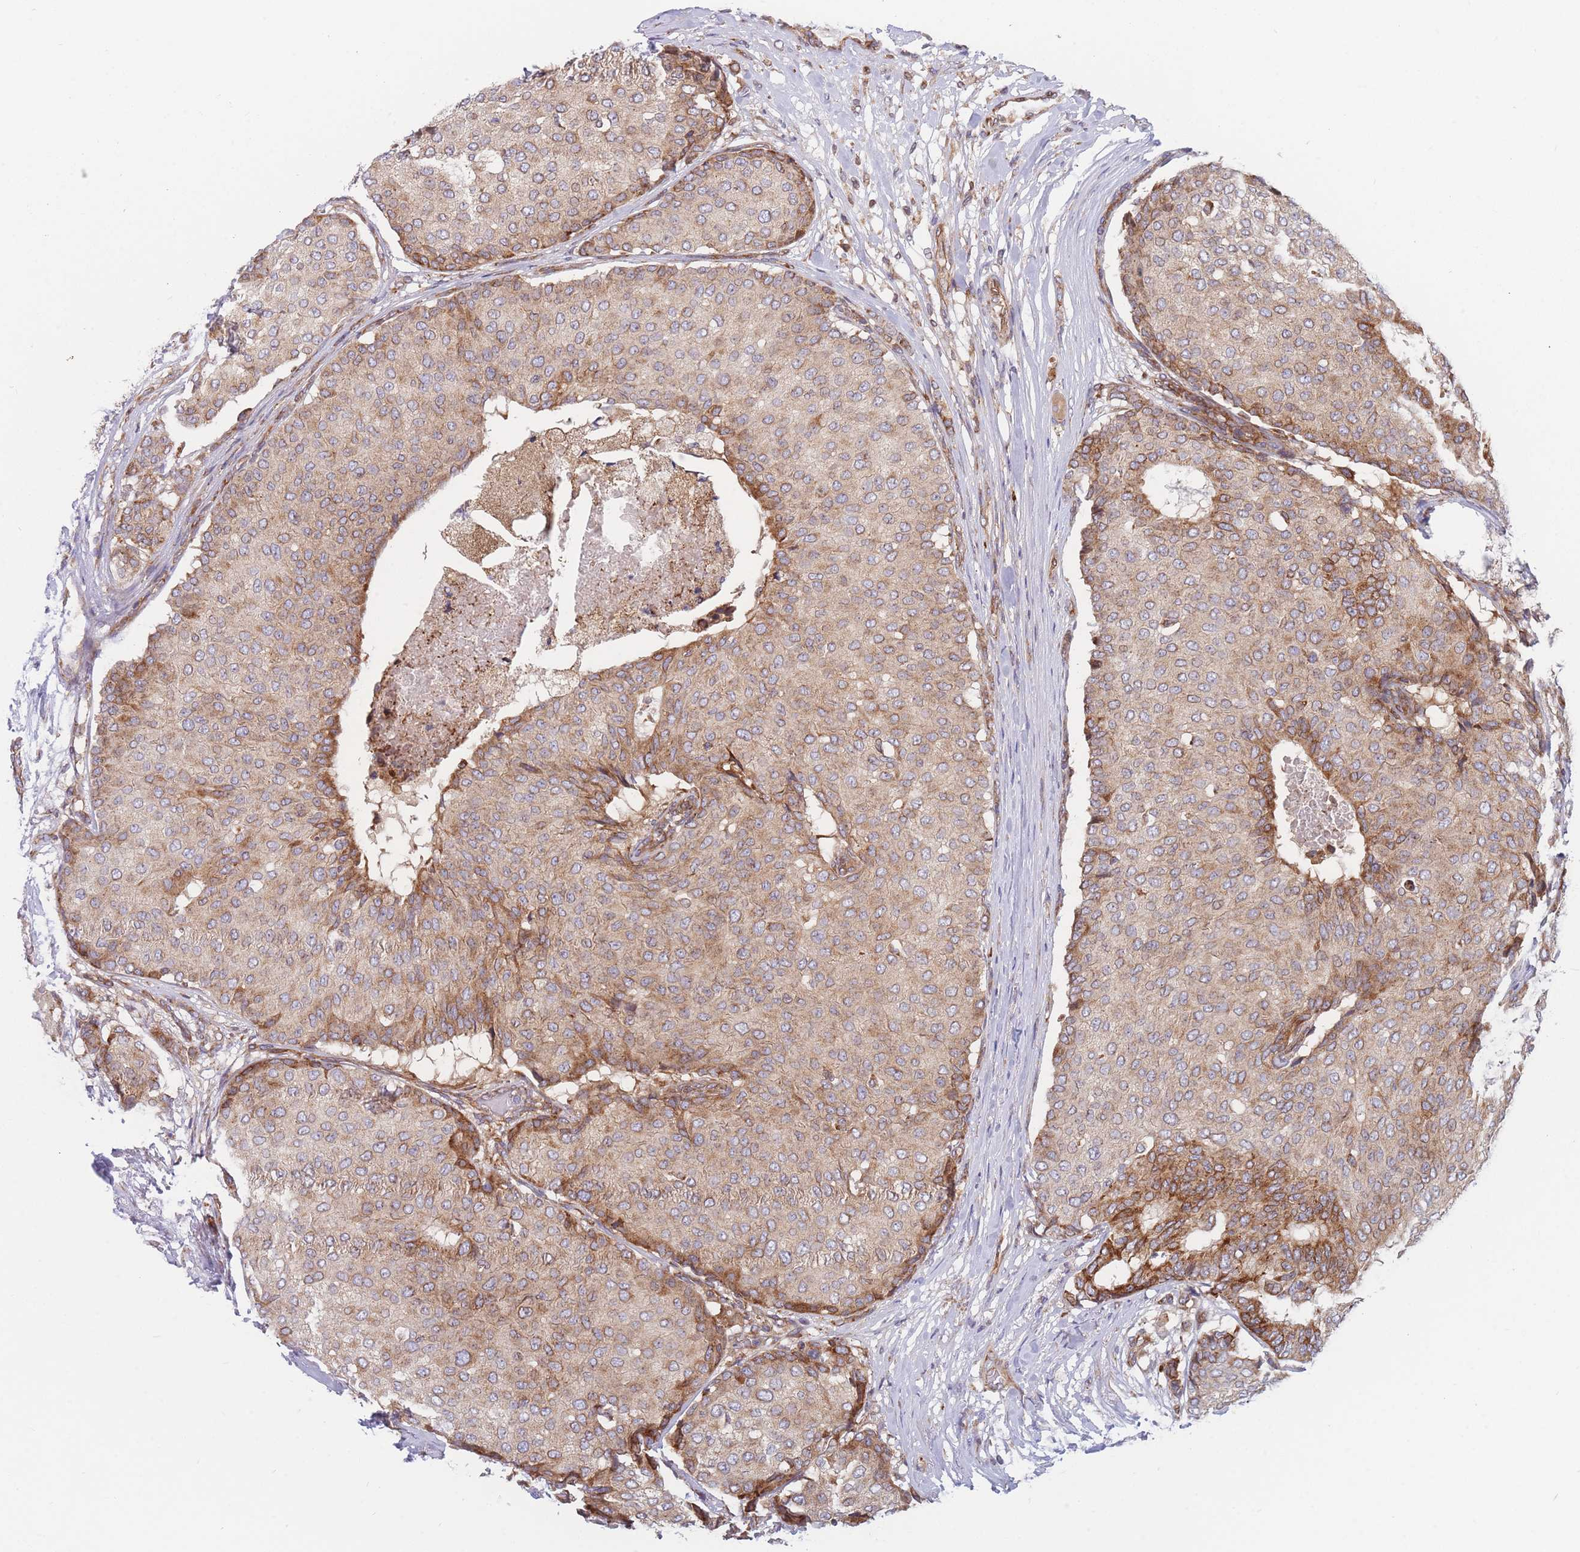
{"staining": {"intensity": "strong", "quantity": "25%-75%", "location": "cytoplasmic/membranous"}, "tissue": "breast cancer", "cell_type": "Tumor cells", "image_type": "cancer", "snomed": [{"axis": "morphology", "description": "Duct carcinoma"}, {"axis": "topography", "description": "Breast"}], "caption": "DAB immunohistochemical staining of human breast infiltrating ductal carcinoma shows strong cytoplasmic/membranous protein expression in approximately 25%-75% of tumor cells.", "gene": "TMEM131L", "patient": {"sex": "female", "age": 75}}